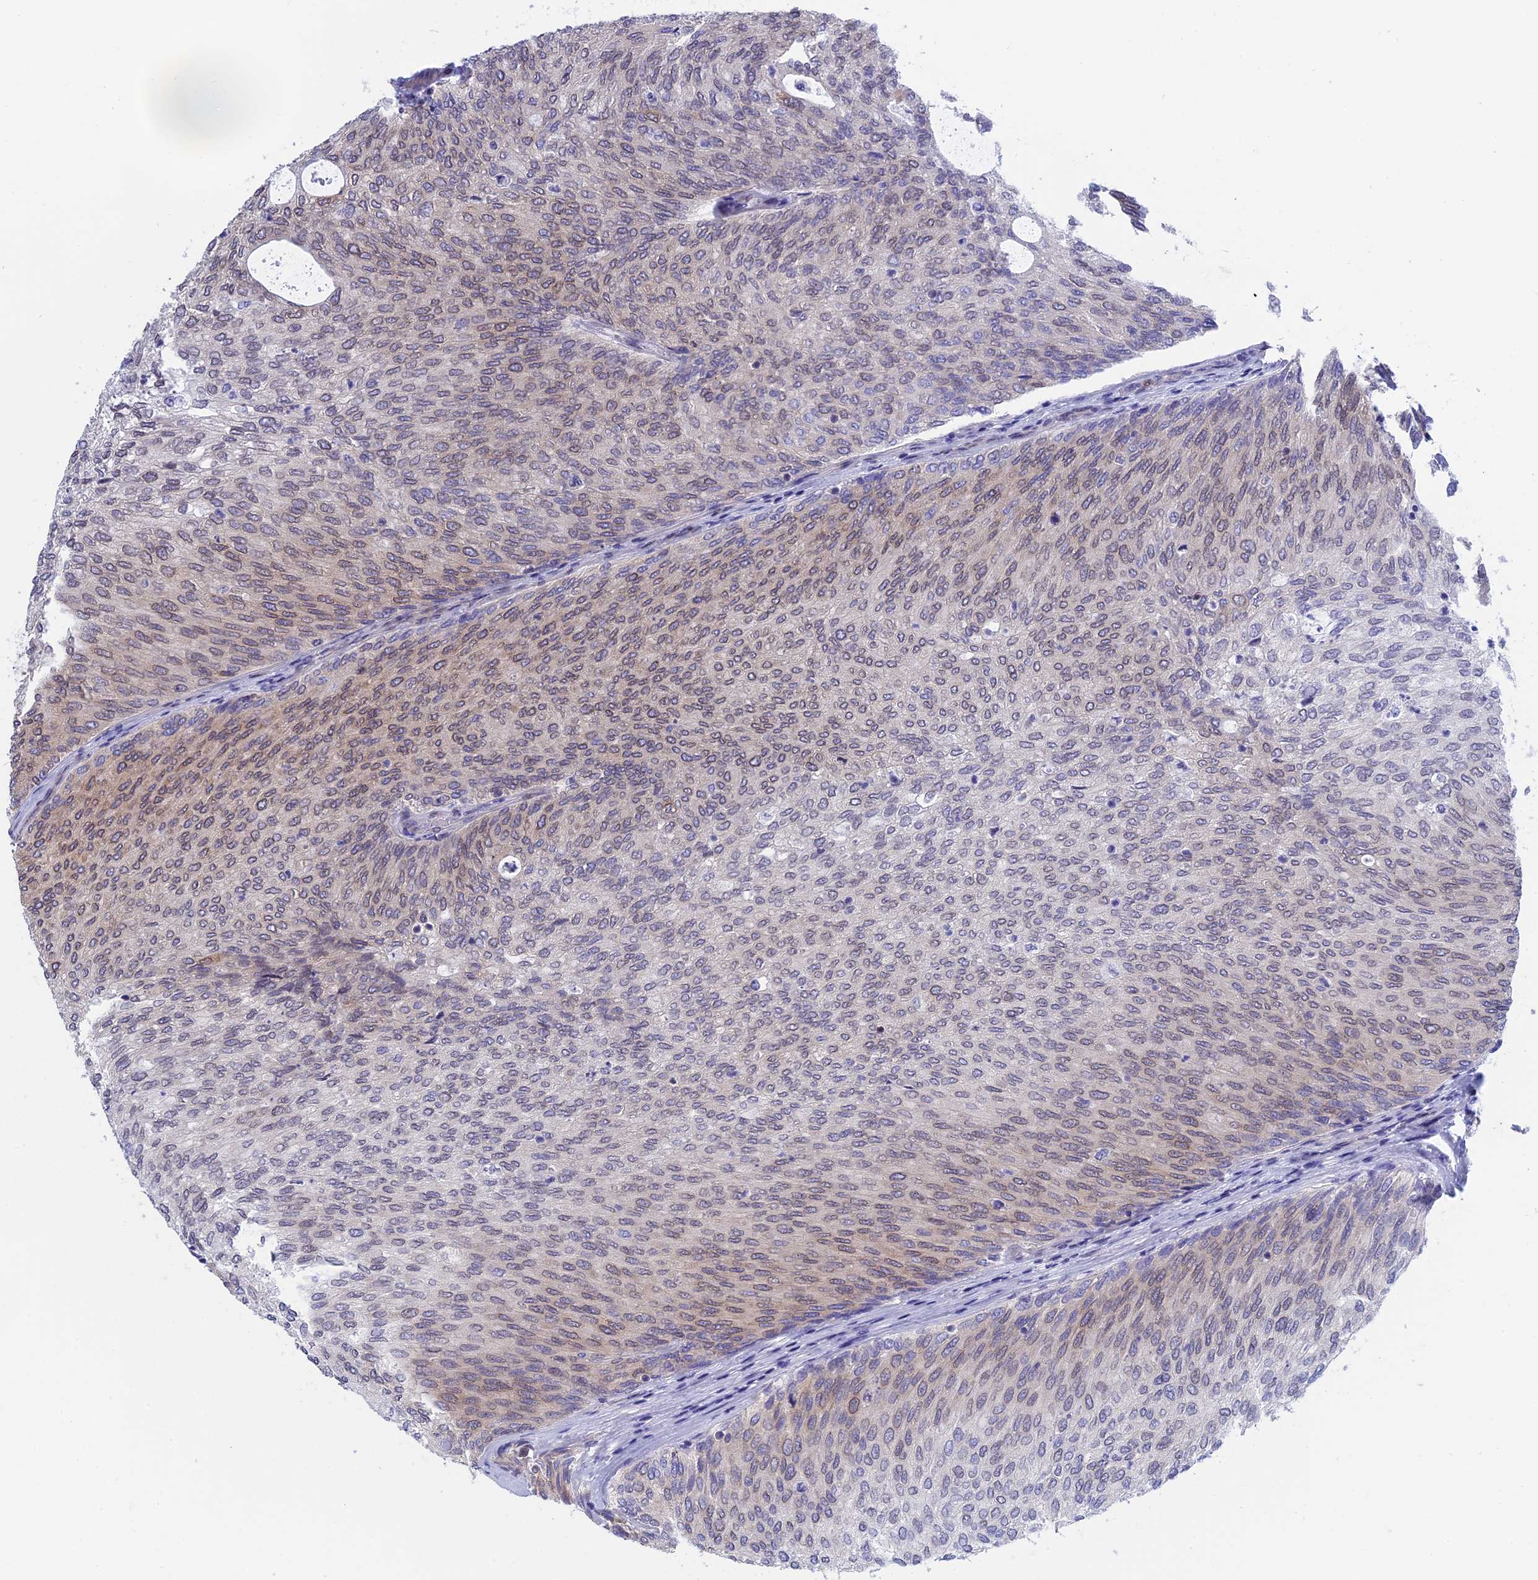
{"staining": {"intensity": "weak", "quantity": "25%-75%", "location": "cytoplasmic/membranous,nuclear"}, "tissue": "urothelial cancer", "cell_type": "Tumor cells", "image_type": "cancer", "snomed": [{"axis": "morphology", "description": "Urothelial carcinoma, Low grade"}, {"axis": "topography", "description": "Urinary bladder"}], "caption": "Immunohistochemistry (IHC) image of neoplastic tissue: urothelial cancer stained using IHC shows low levels of weak protein expression localized specifically in the cytoplasmic/membranous and nuclear of tumor cells, appearing as a cytoplasmic/membranous and nuclear brown color.", "gene": "NAA10", "patient": {"sex": "female", "age": 79}}